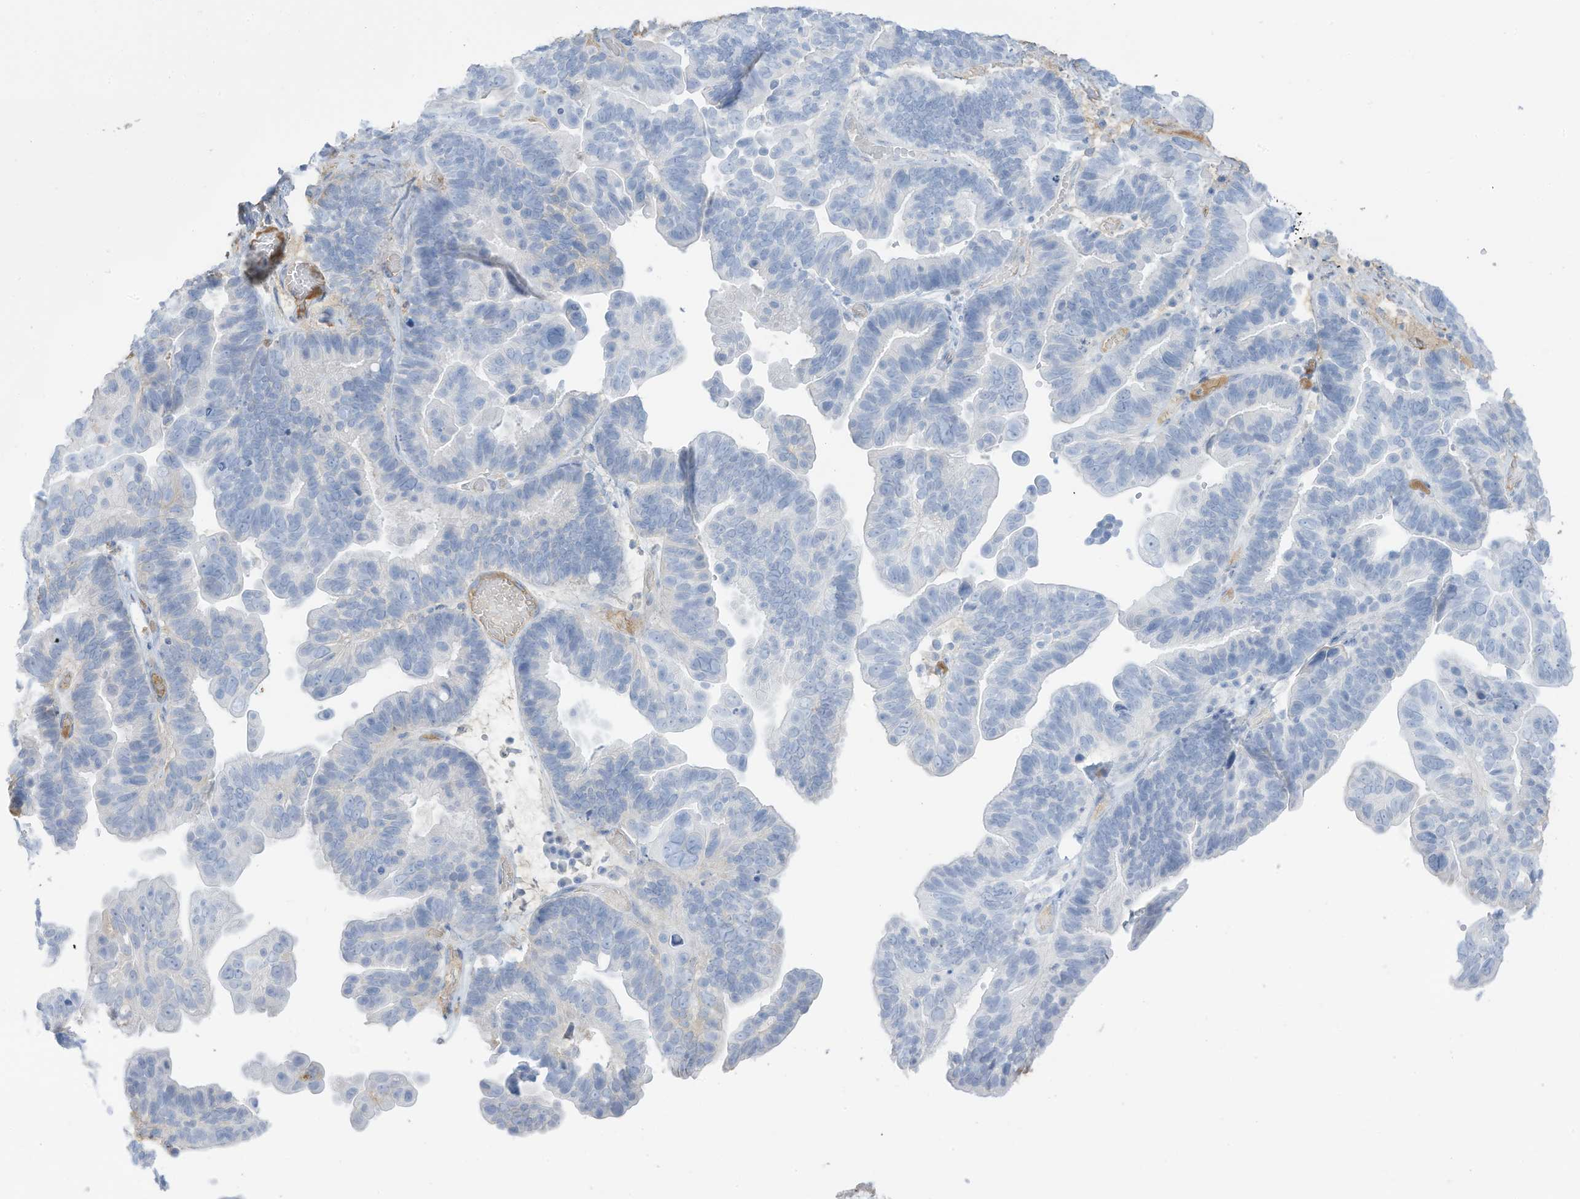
{"staining": {"intensity": "negative", "quantity": "none", "location": "none"}, "tissue": "ovarian cancer", "cell_type": "Tumor cells", "image_type": "cancer", "snomed": [{"axis": "morphology", "description": "Cystadenocarcinoma, serous, NOS"}, {"axis": "topography", "description": "Ovary"}], "caption": "Ovarian cancer was stained to show a protein in brown. There is no significant positivity in tumor cells.", "gene": "HSD17B13", "patient": {"sex": "female", "age": 56}}